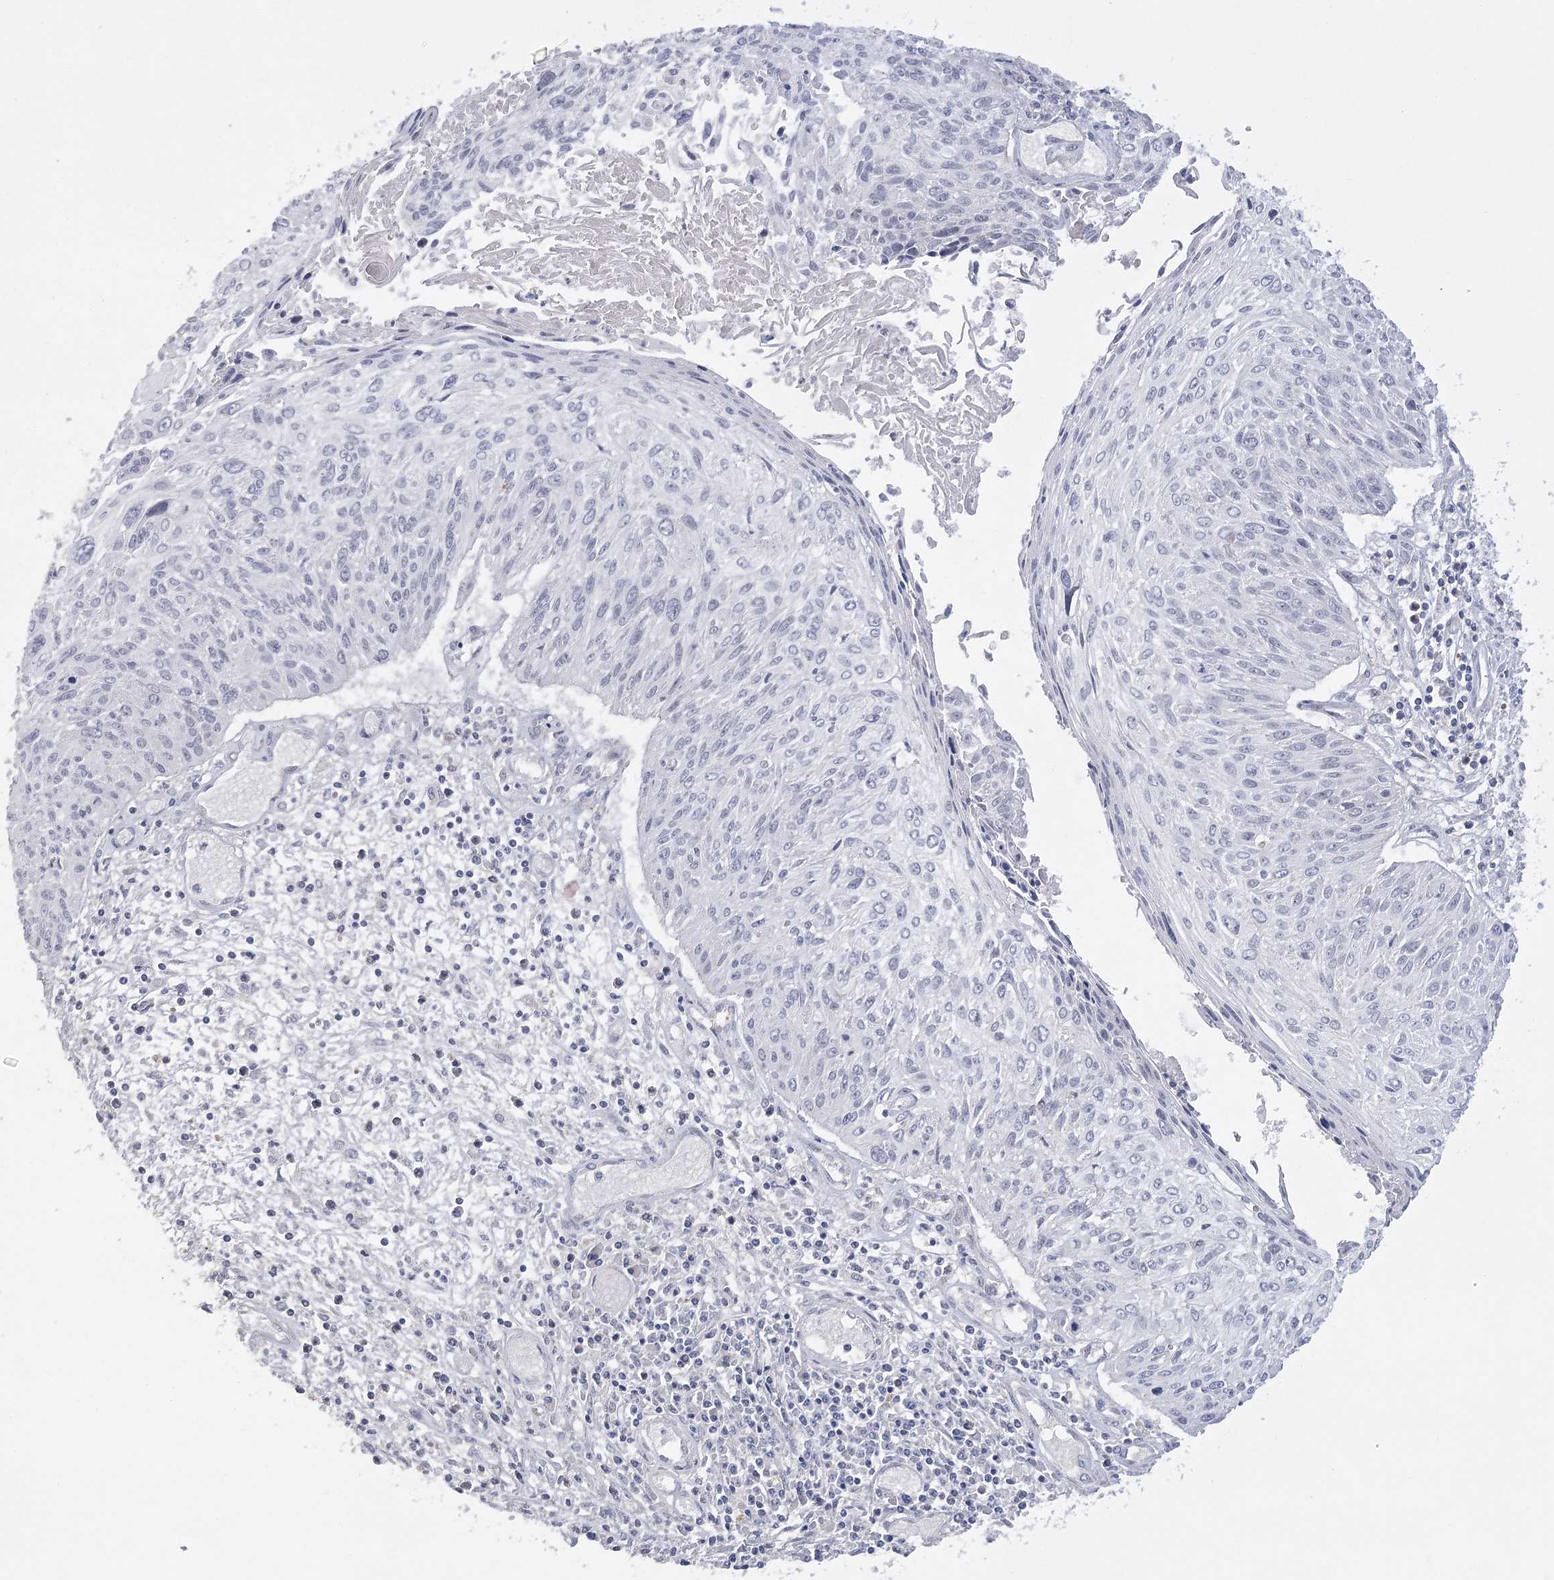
{"staining": {"intensity": "negative", "quantity": "none", "location": "none"}, "tissue": "cervical cancer", "cell_type": "Tumor cells", "image_type": "cancer", "snomed": [{"axis": "morphology", "description": "Squamous cell carcinoma, NOS"}, {"axis": "topography", "description": "Cervix"}], "caption": "High magnification brightfield microscopy of cervical cancer (squamous cell carcinoma) stained with DAB (brown) and counterstained with hematoxylin (blue): tumor cells show no significant positivity. (Brightfield microscopy of DAB immunohistochemistry at high magnification).", "gene": "FAM76B", "patient": {"sex": "female", "age": 51}}